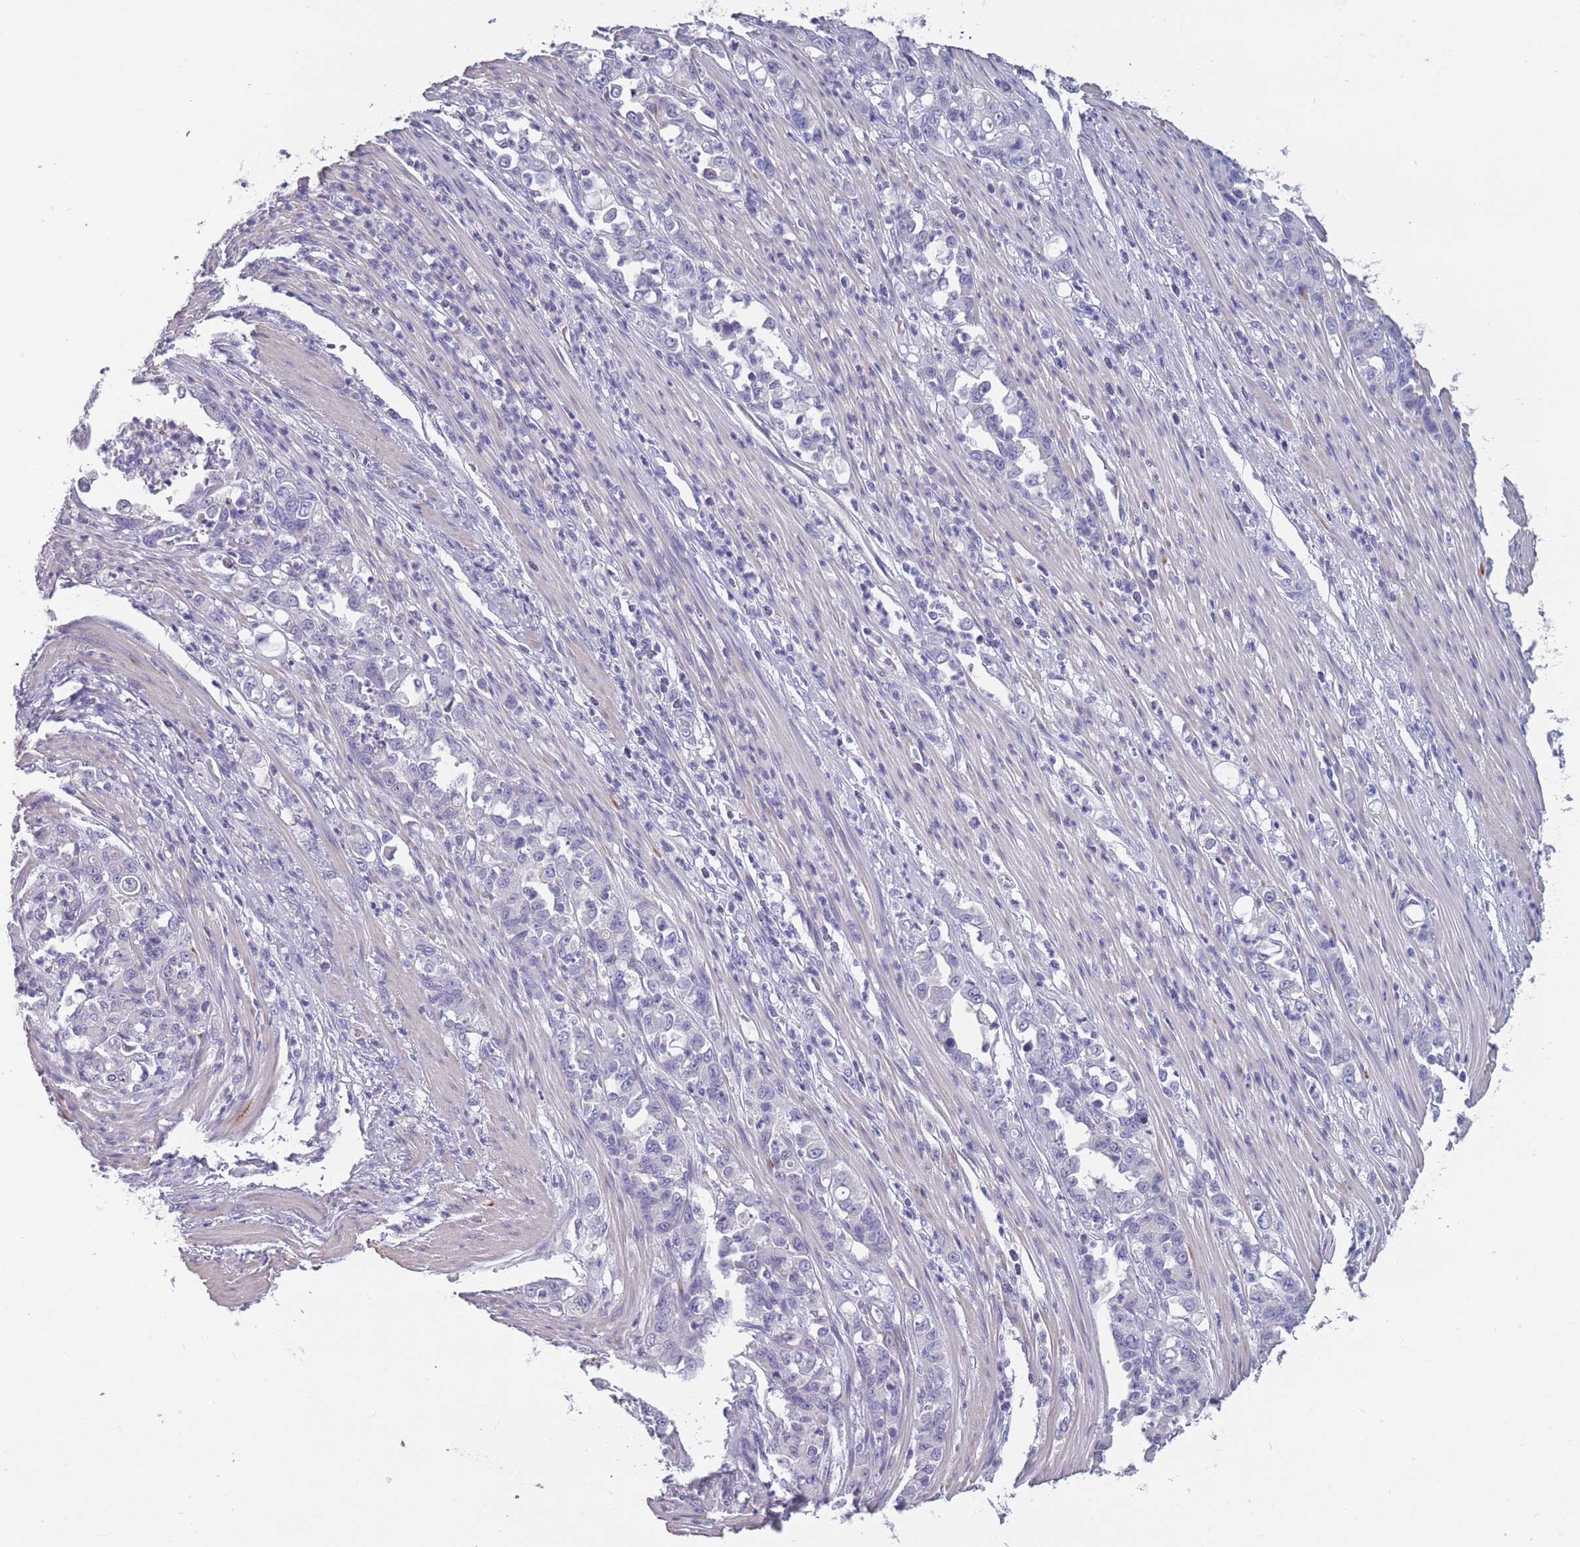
{"staining": {"intensity": "negative", "quantity": "none", "location": "none"}, "tissue": "stomach cancer", "cell_type": "Tumor cells", "image_type": "cancer", "snomed": [{"axis": "morphology", "description": "Normal tissue, NOS"}, {"axis": "morphology", "description": "Adenocarcinoma, NOS"}, {"axis": "topography", "description": "Stomach"}], "caption": "Immunohistochemistry (IHC) photomicrograph of stomach cancer (adenocarcinoma) stained for a protein (brown), which exhibits no expression in tumor cells.", "gene": "OR4C5", "patient": {"sex": "female", "age": 79}}